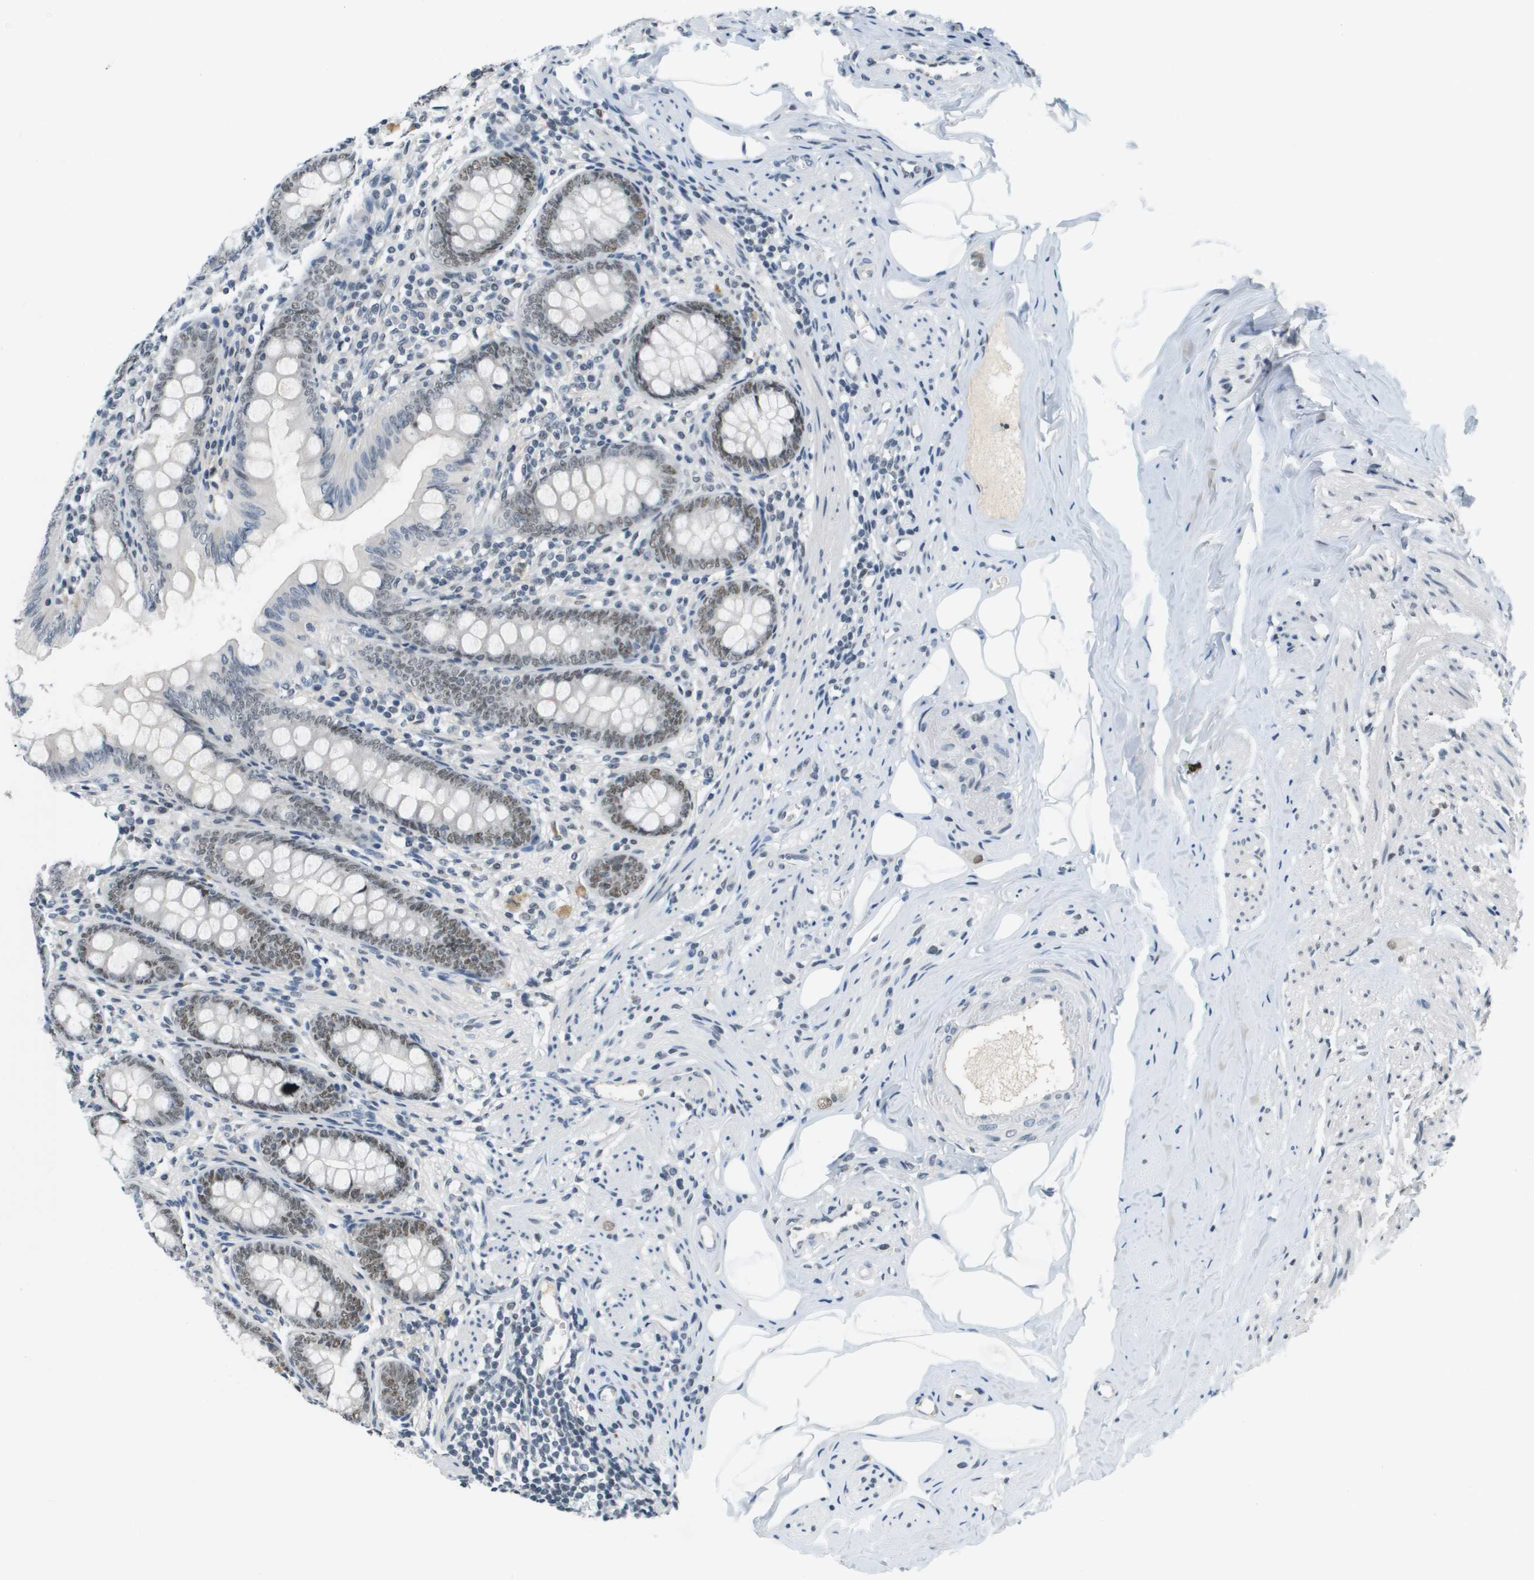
{"staining": {"intensity": "moderate", "quantity": ">75%", "location": "nuclear"}, "tissue": "appendix", "cell_type": "Glandular cells", "image_type": "normal", "snomed": [{"axis": "morphology", "description": "Normal tissue, NOS"}, {"axis": "topography", "description": "Appendix"}], "caption": "Protein staining of normal appendix reveals moderate nuclear staining in approximately >75% of glandular cells. The staining was performed using DAB (3,3'-diaminobenzidine), with brown indicating positive protein expression. Nuclei are stained blue with hematoxylin.", "gene": "CBX5", "patient": {"sex": "female", "age": 77}}